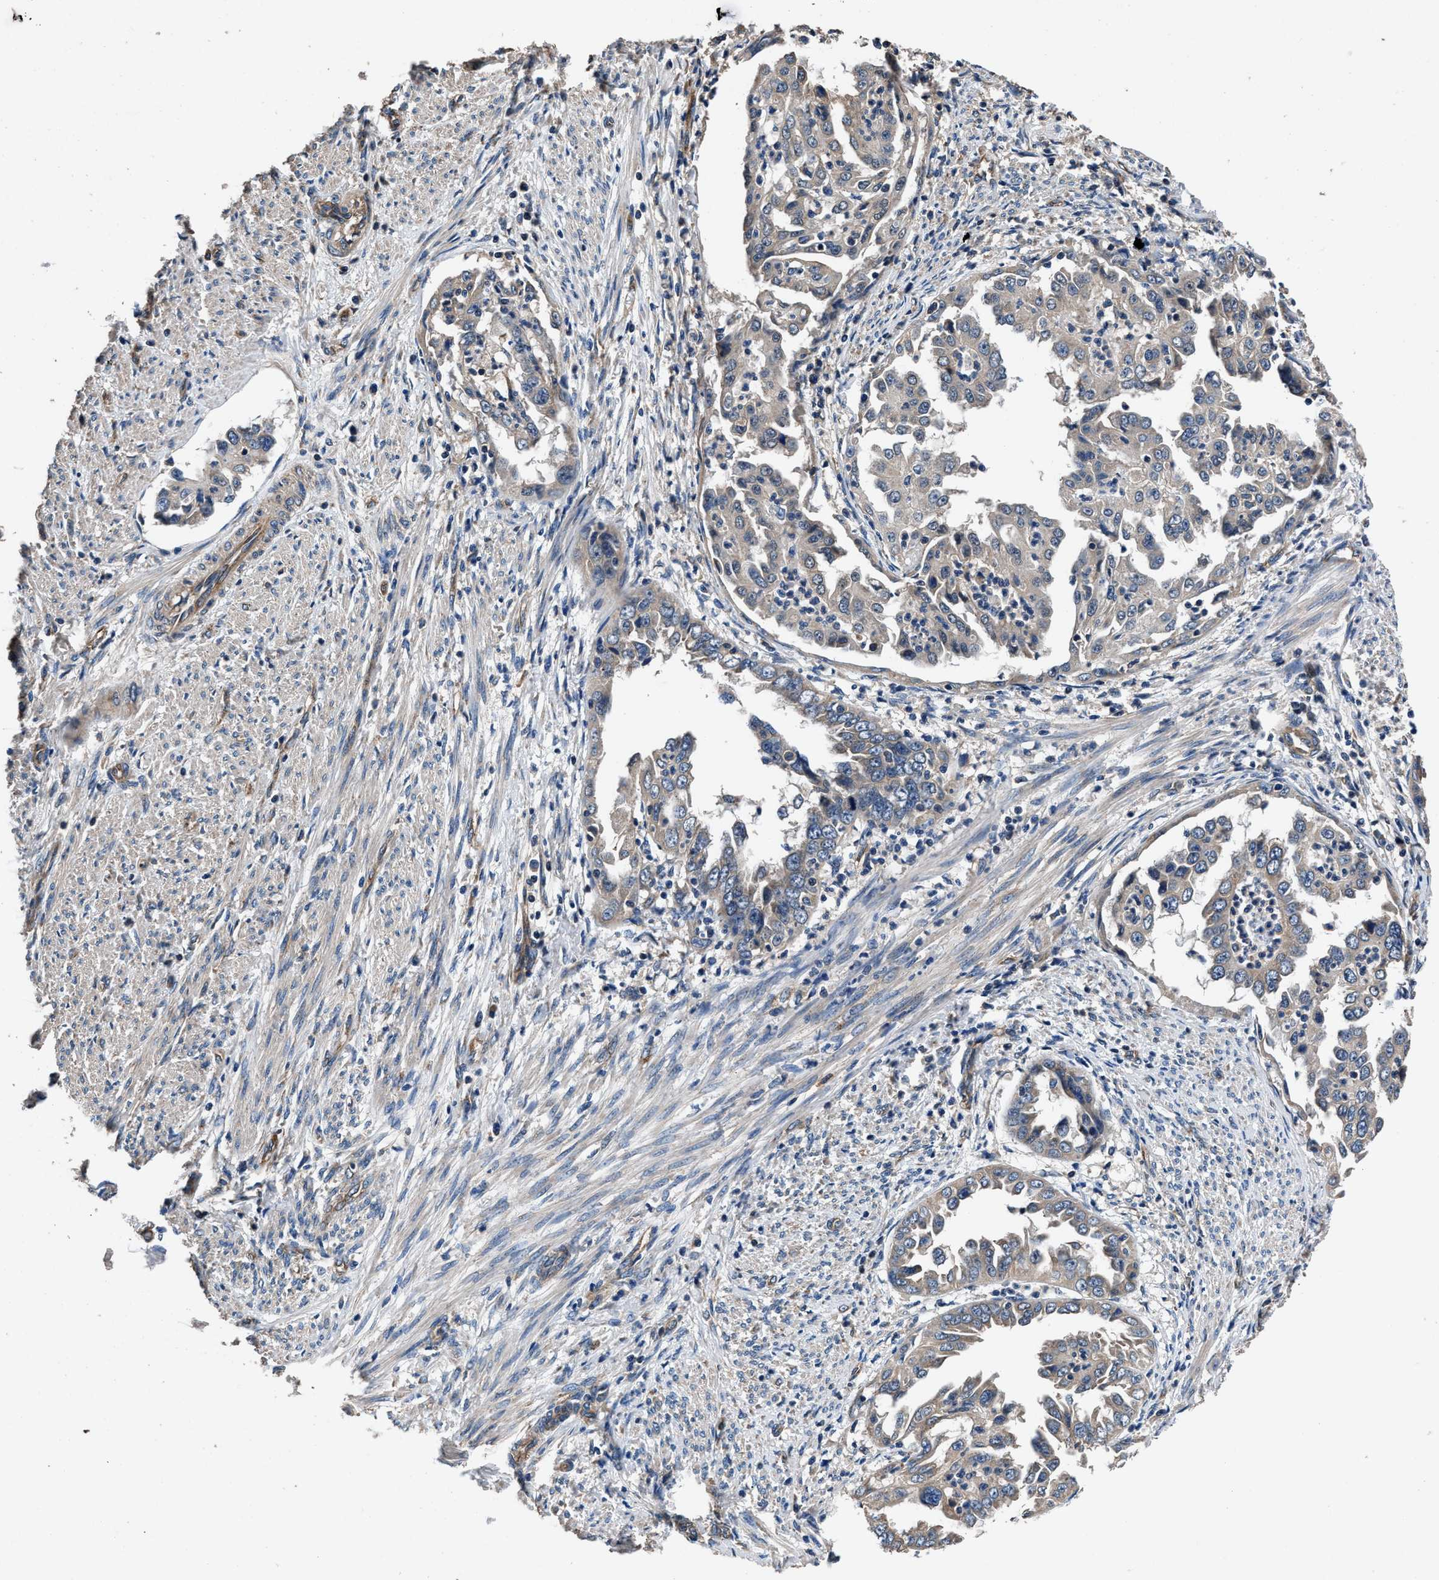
{"staining": {"intensity": "weak", "quantity": "25%-75%", "location": "cytoplasmic/membranous"}, "tissue": "endometrial cancer", "cell_type": "Tumor cells", "image_type": "cancer", "snomed": [{"axis": "morphology", "description": "Adenocarcinoma, NOS"}, {"axis": "topography", "description": "Endometrium"}], "caption": "Immunohistochemistry of adenocarcinoma (endometrial) exhibits low levels of weak cytoplasmic/membranous staining in about 25%-75% of tumor cells.", "gene": "DHRS7B", "patient": {"sex": "female", "age": 85}}